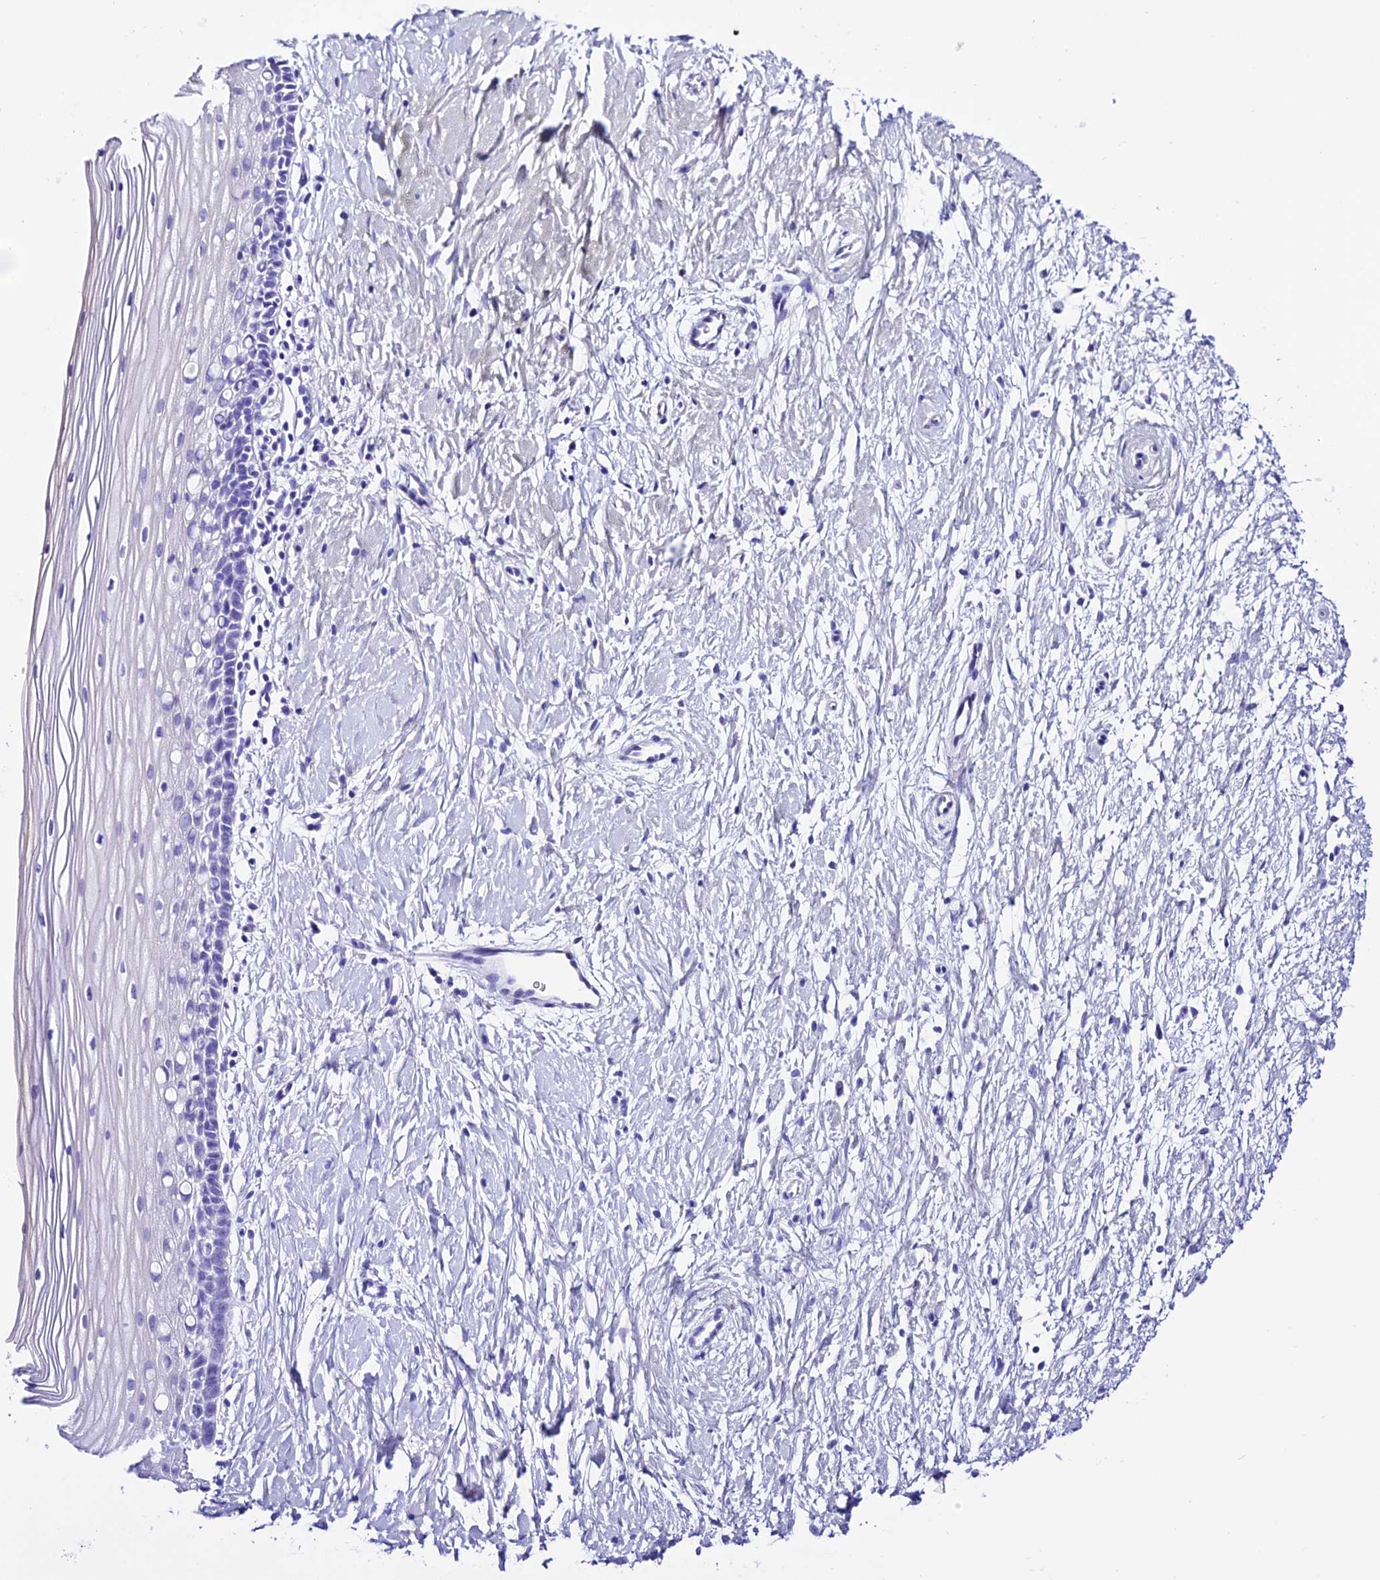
{"staining": {"intensity": "negative", "quantity": "none", "location": "none"}, "tissue": "cervix", "cell_type": "Squamous epithelial cells", "image_type": "normal", "snomed": [{"axis": "morphology", "description": "Normal tissue, NOS"}, {"axis": "topography", "description": "Cervix"}], "caption": "Immunohistochemical staining of benign human cervix reveals no significant positivity in squamous epithelial cells.", "gene": "TRMT44", "patient": {"sex": "female", "age": 39}}